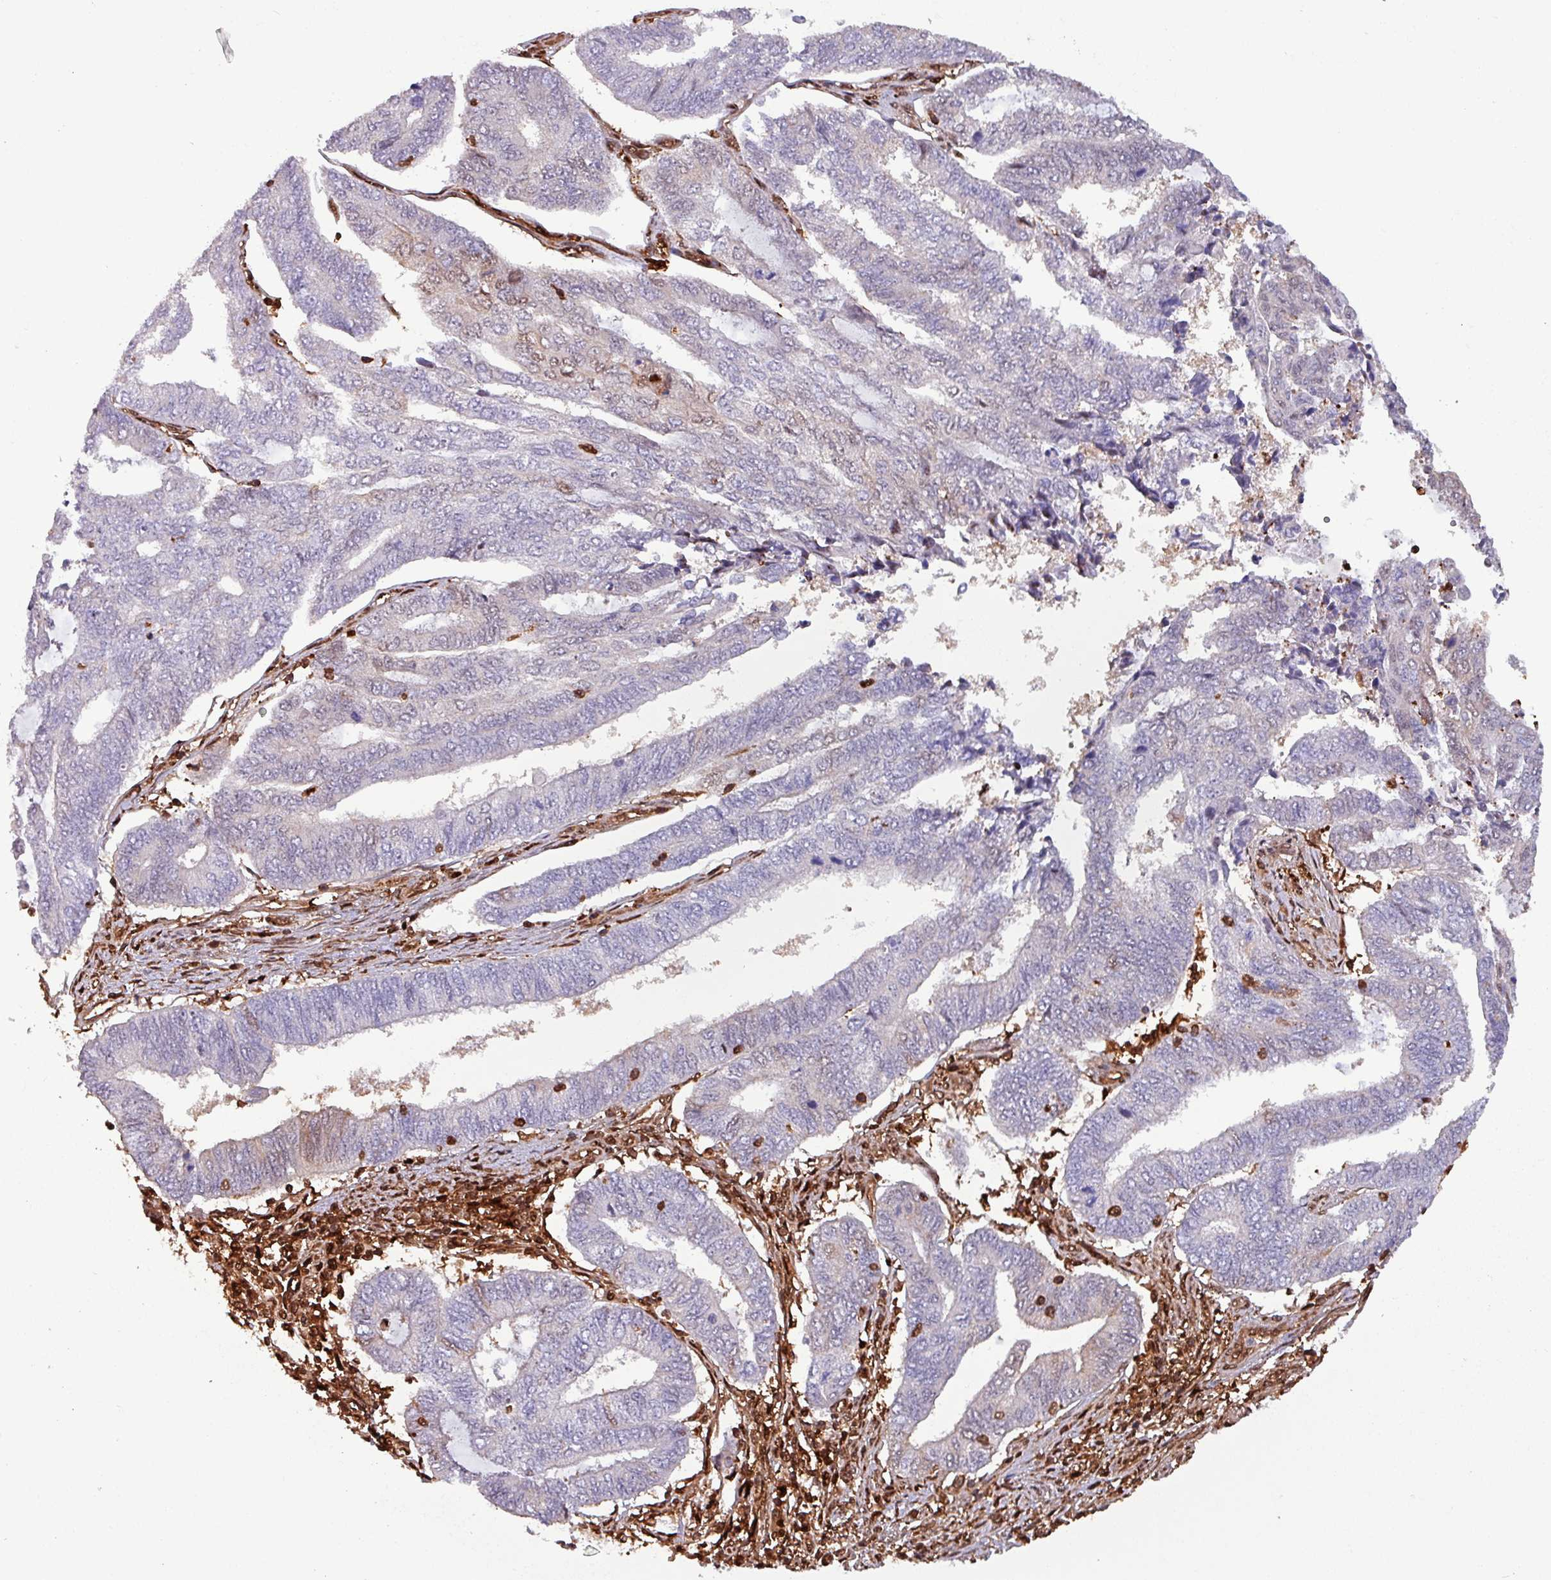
{"staining": {"intensity": "moderate", "quantity": "<25%", "location": "nuclear"}, "tissue": "endometrial cancer", "cell_type": "Tumor cells", "image_type": "cancer", "snomed": [{"axis": "morphology", "description": "Adenocarcinoma, NOS"}, {"axis": "topography", "description": "Uterus"}, {"axis": "topography", "description": "Endometrium"}], "caption": "A low amount of moderate nuclear expression is appreciated in approximately <25% of tumor cells in adenocarcinoma (endometrial) tissue.", "gene": "PSMB8", "patient": {"sex": "female", "age": 70}}